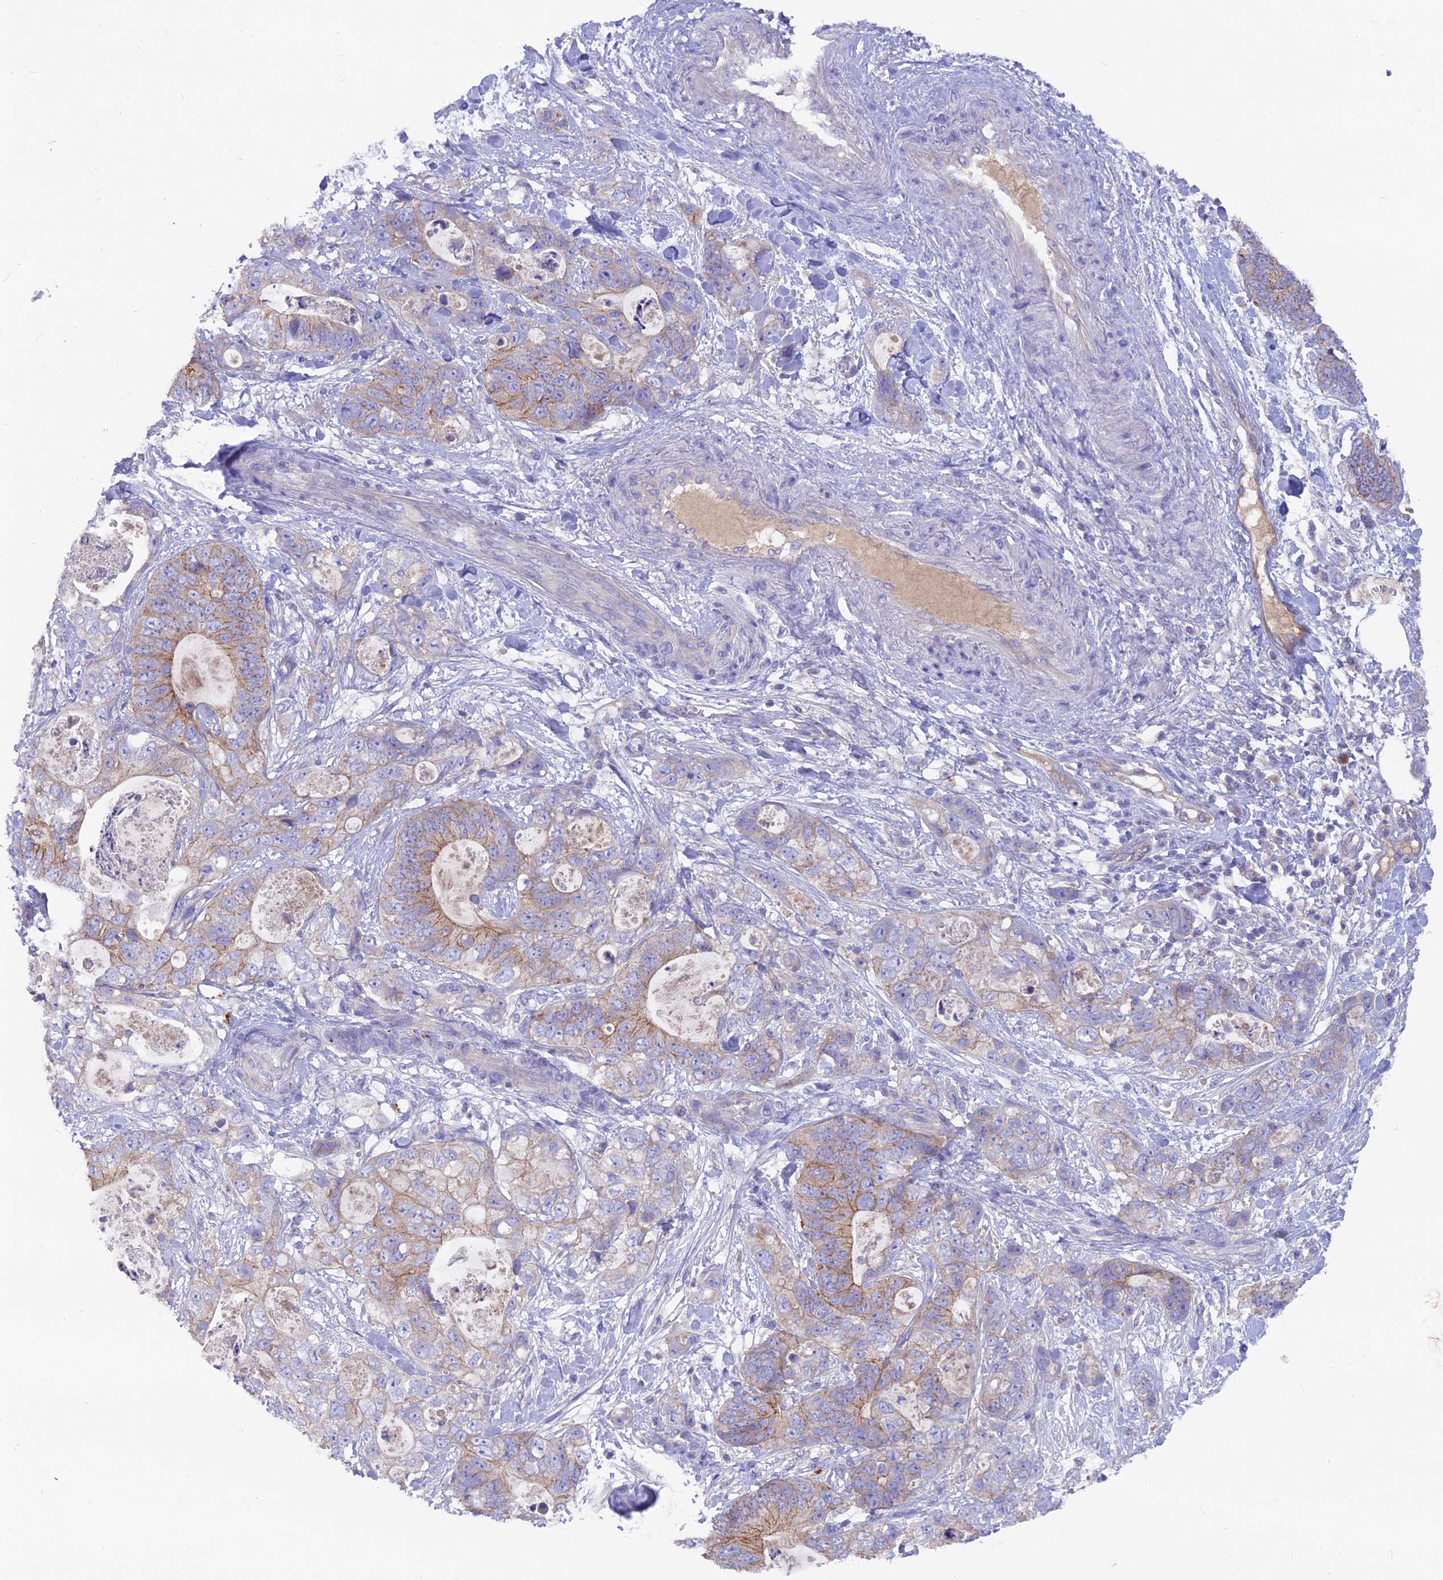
{"staining": {"intensity": "moderate", "quantity": "25%-75%", "location": "cytoplasmic/membranous"}, "tissue": "stomach cancer", "cell_type": "Tumor cells", "image_type": "cancer", "snomed": [{"axis": "morphology", "description": "Normal tissue, NOS"}, {"axis": "morphology", "description": "Adenocarcinoma, NOS"}, {"axis": "topography", "description": "Stomach"}], "caption": "Immunohistochemistry (IHC) image of human stomach cancer stained for a protein (brown), which displays medium levels of moderate cytoplasmic/membranous expression in approximately 25%-75% of tumor cells.", "gene": "PZP", "patient": {"sex": "female", "age": 89}}